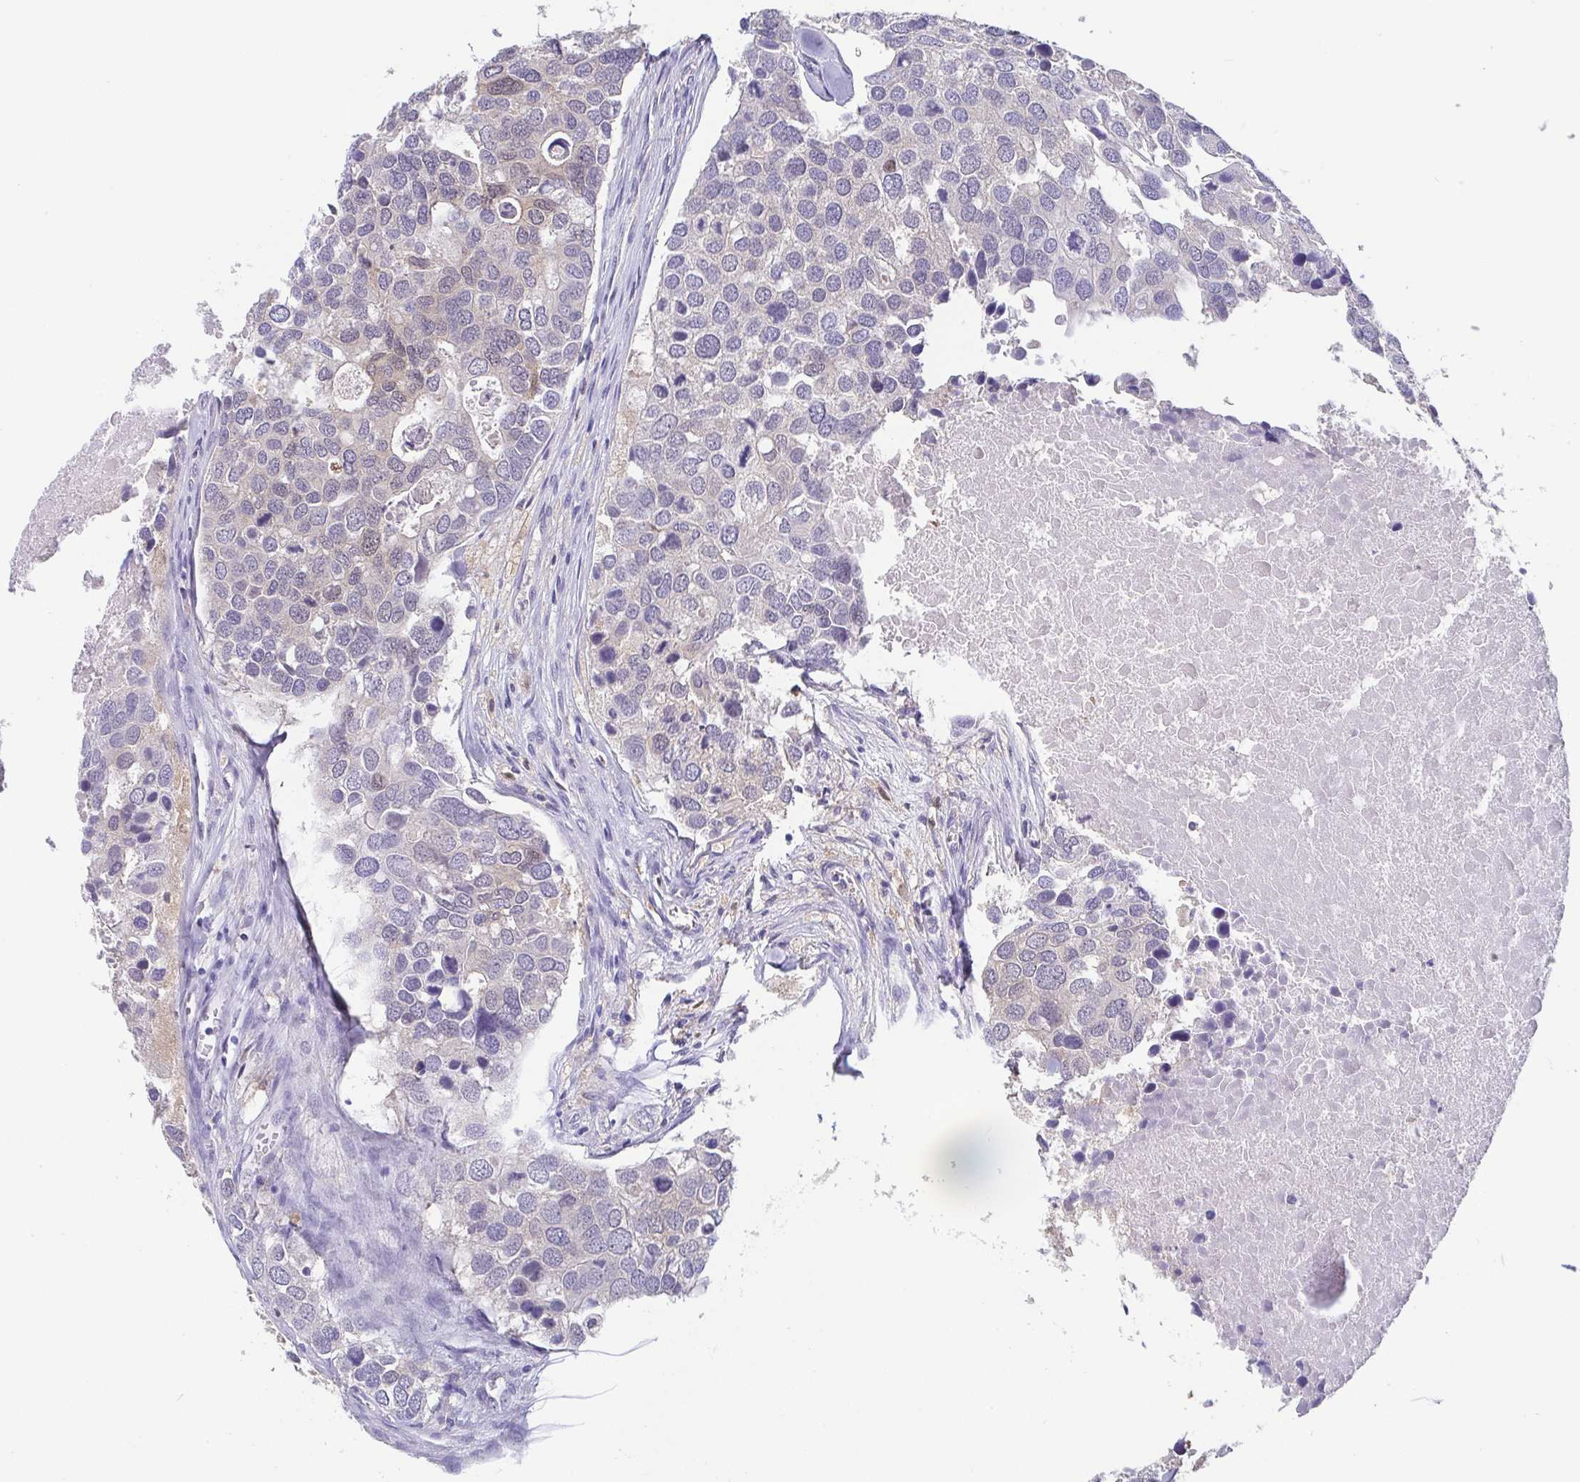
{"staining": {"intensity": "negative", "quantity": "none", "location": "none"}, "tissue": "breast cancer", "cell_type": "Tumor cells", "image_type": "cancer", "snomed": [{"axis": "morphology", "description": "Duct carcinoma"}, {"axis": "topography", "description": "Breast"}], "caption": "This is a photomicrograph of immunohistochemistry (IHC) staining of breast intraductal carcinoma, which shows no staining in tumor cells. (Stains: DAB immunohistochemistry (IHC) with hematoxylin counter stain, Microscopy: brightfield microscopy at high magnification).", "gene": "IDH1", "patient": {"sex": "female", "age": 83}}